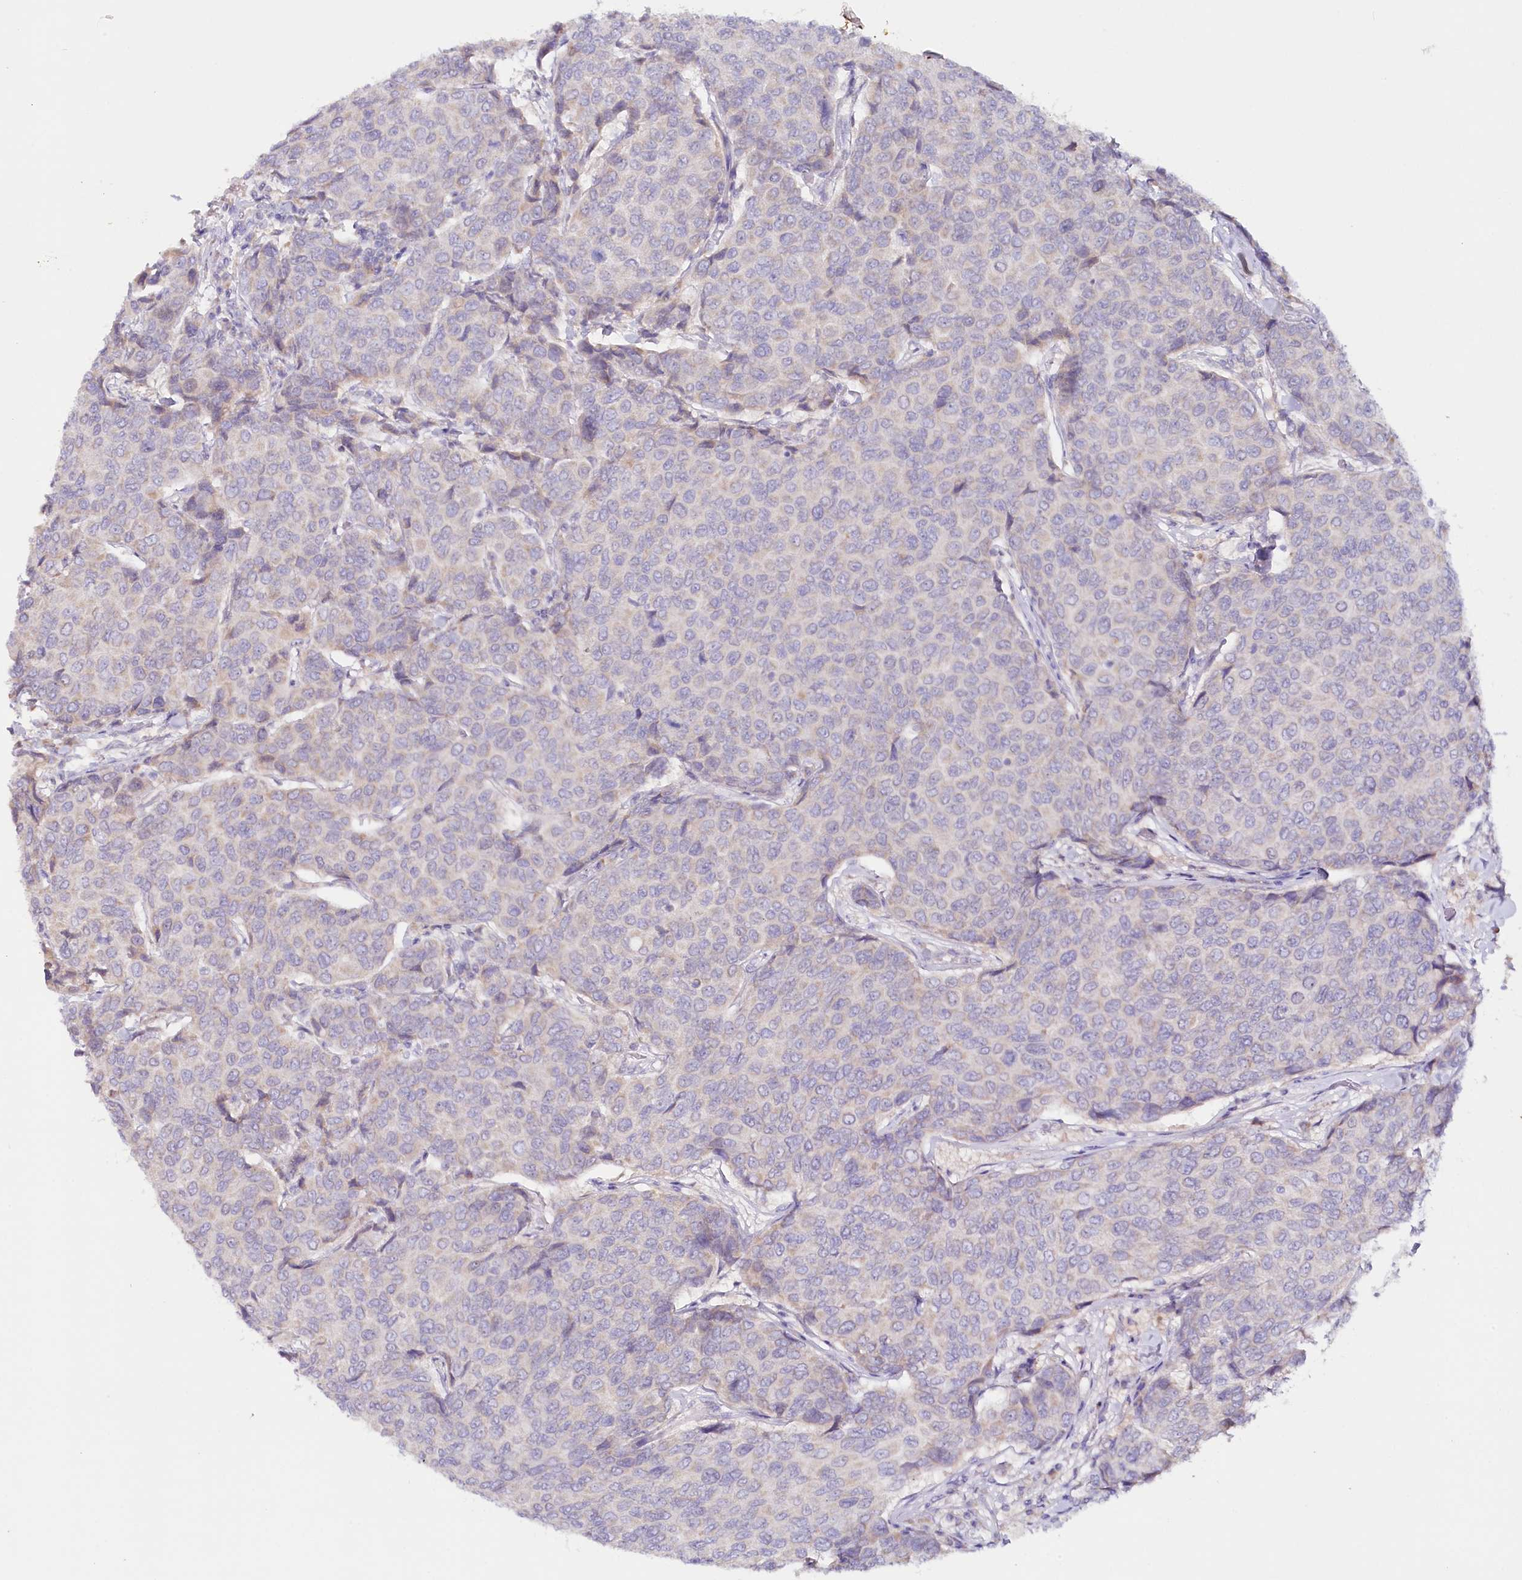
{"staining": {"intensity": "negative", "quantity": "none", "location": "none"}, "tissue": "breast cancer", "cell_type": "Tumor cells", "image_type": "cancer", "snomed": [{"axis": "morphology", "description": "Duct carcinoma"}, {"axis": "topography", "description": "Breast"}], "caption": "Breast invasive ductal carcinoma stained for a protein using immunohistochemistry reveals no staining tumor cells.", "gene": "PSAPL1", "patient": {"sex": "female", "age": 55}}